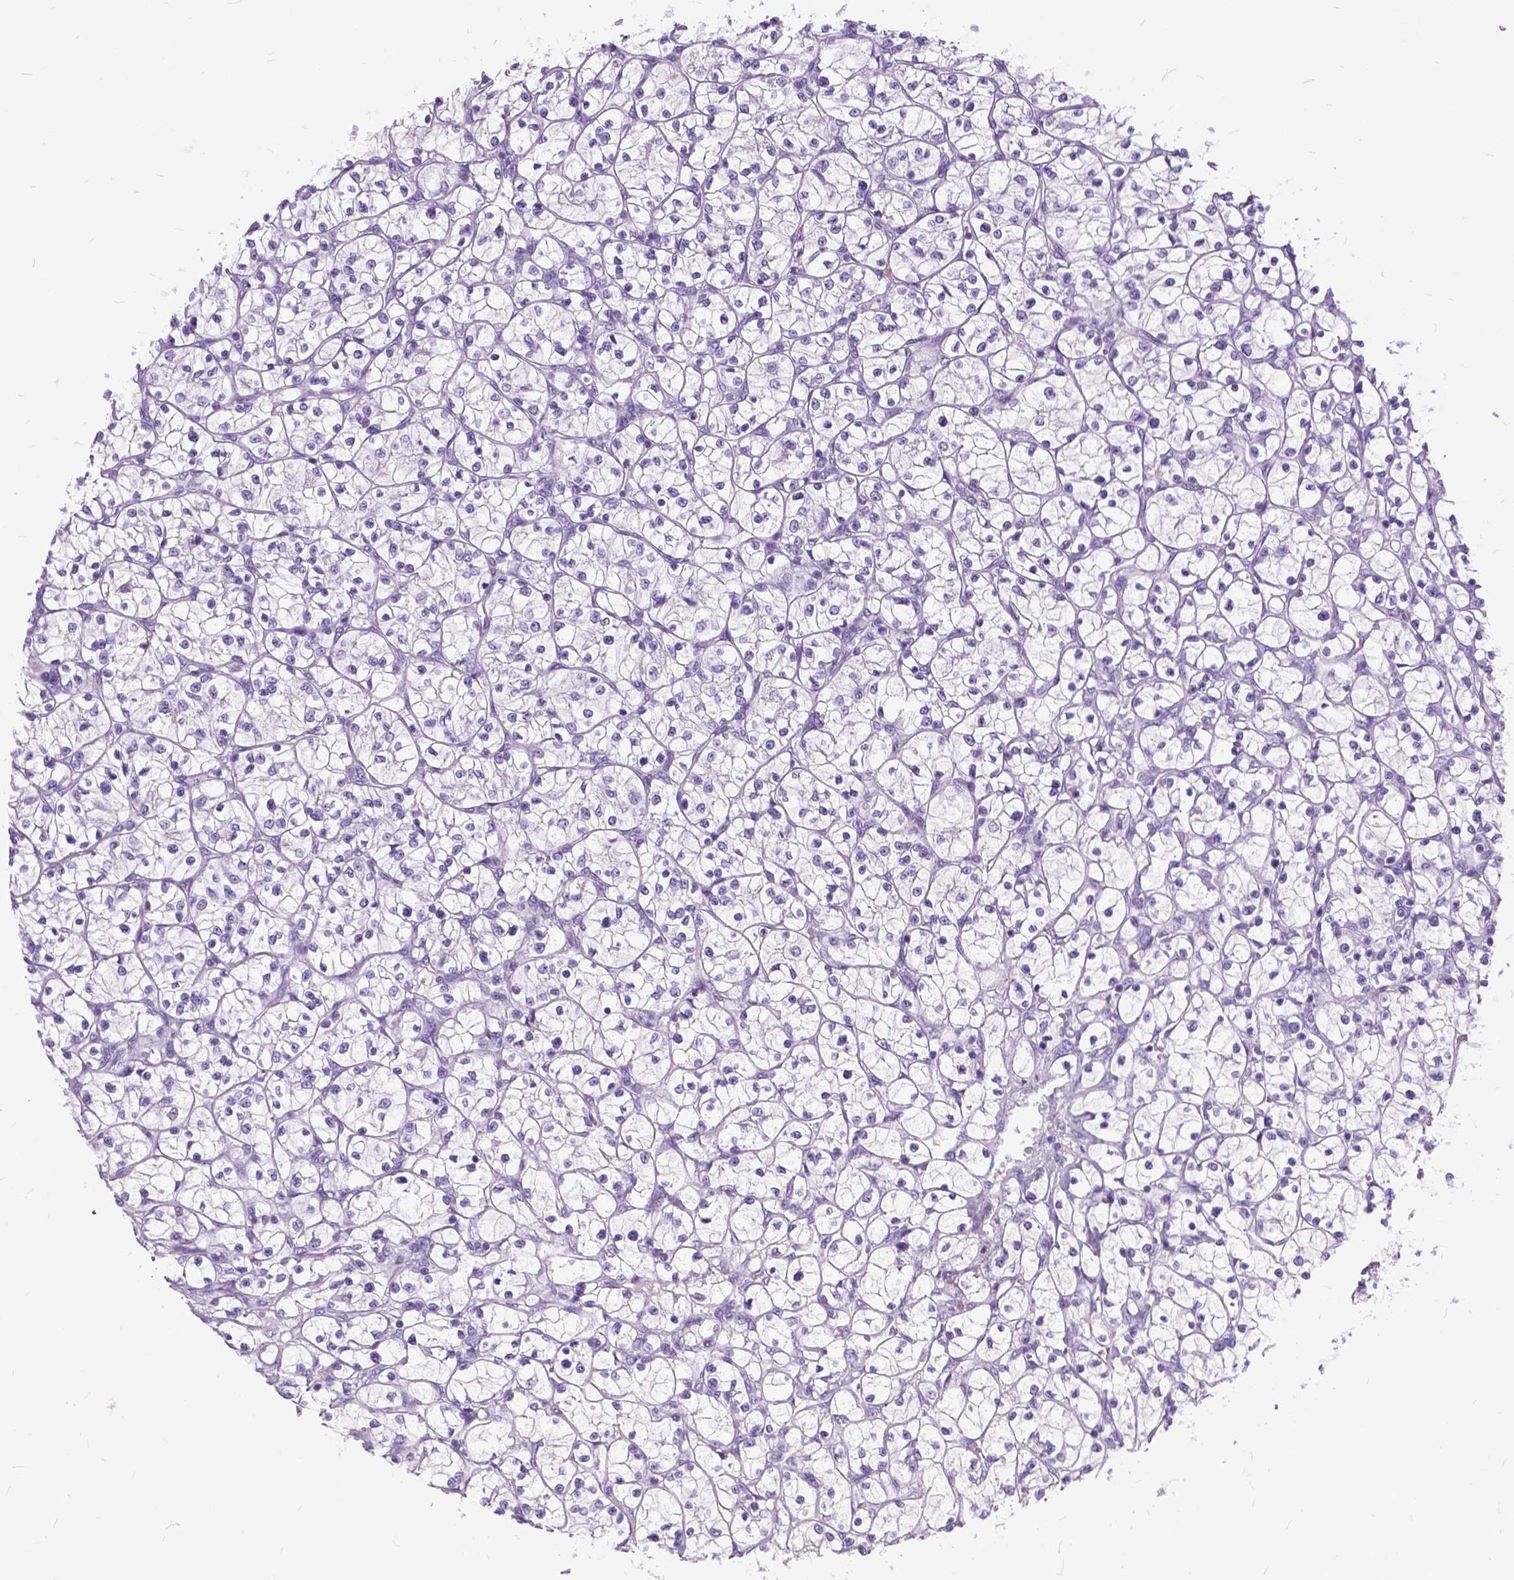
{"staining": {"intensity": "negative", "quantity": "none", "location": "none"}, "tissue": "renal cancer", "cell_type": "Tumor cells", "image_type": "cancer", "snomed": [{"axis": "morphology", "description": "Adenocarcinoma, NOS"}, {"axis": "topography", "description": "Kidney"}], "caption": "This is a micrograph of IHC staining of adenocarcinoma (renal), which shows no staining in tumor cells. (Immunohistochemistry (ihc), brightfield microscopy, high magnification).", "gene": "BSND", "patient": {"sex": "female", "age": 64}}